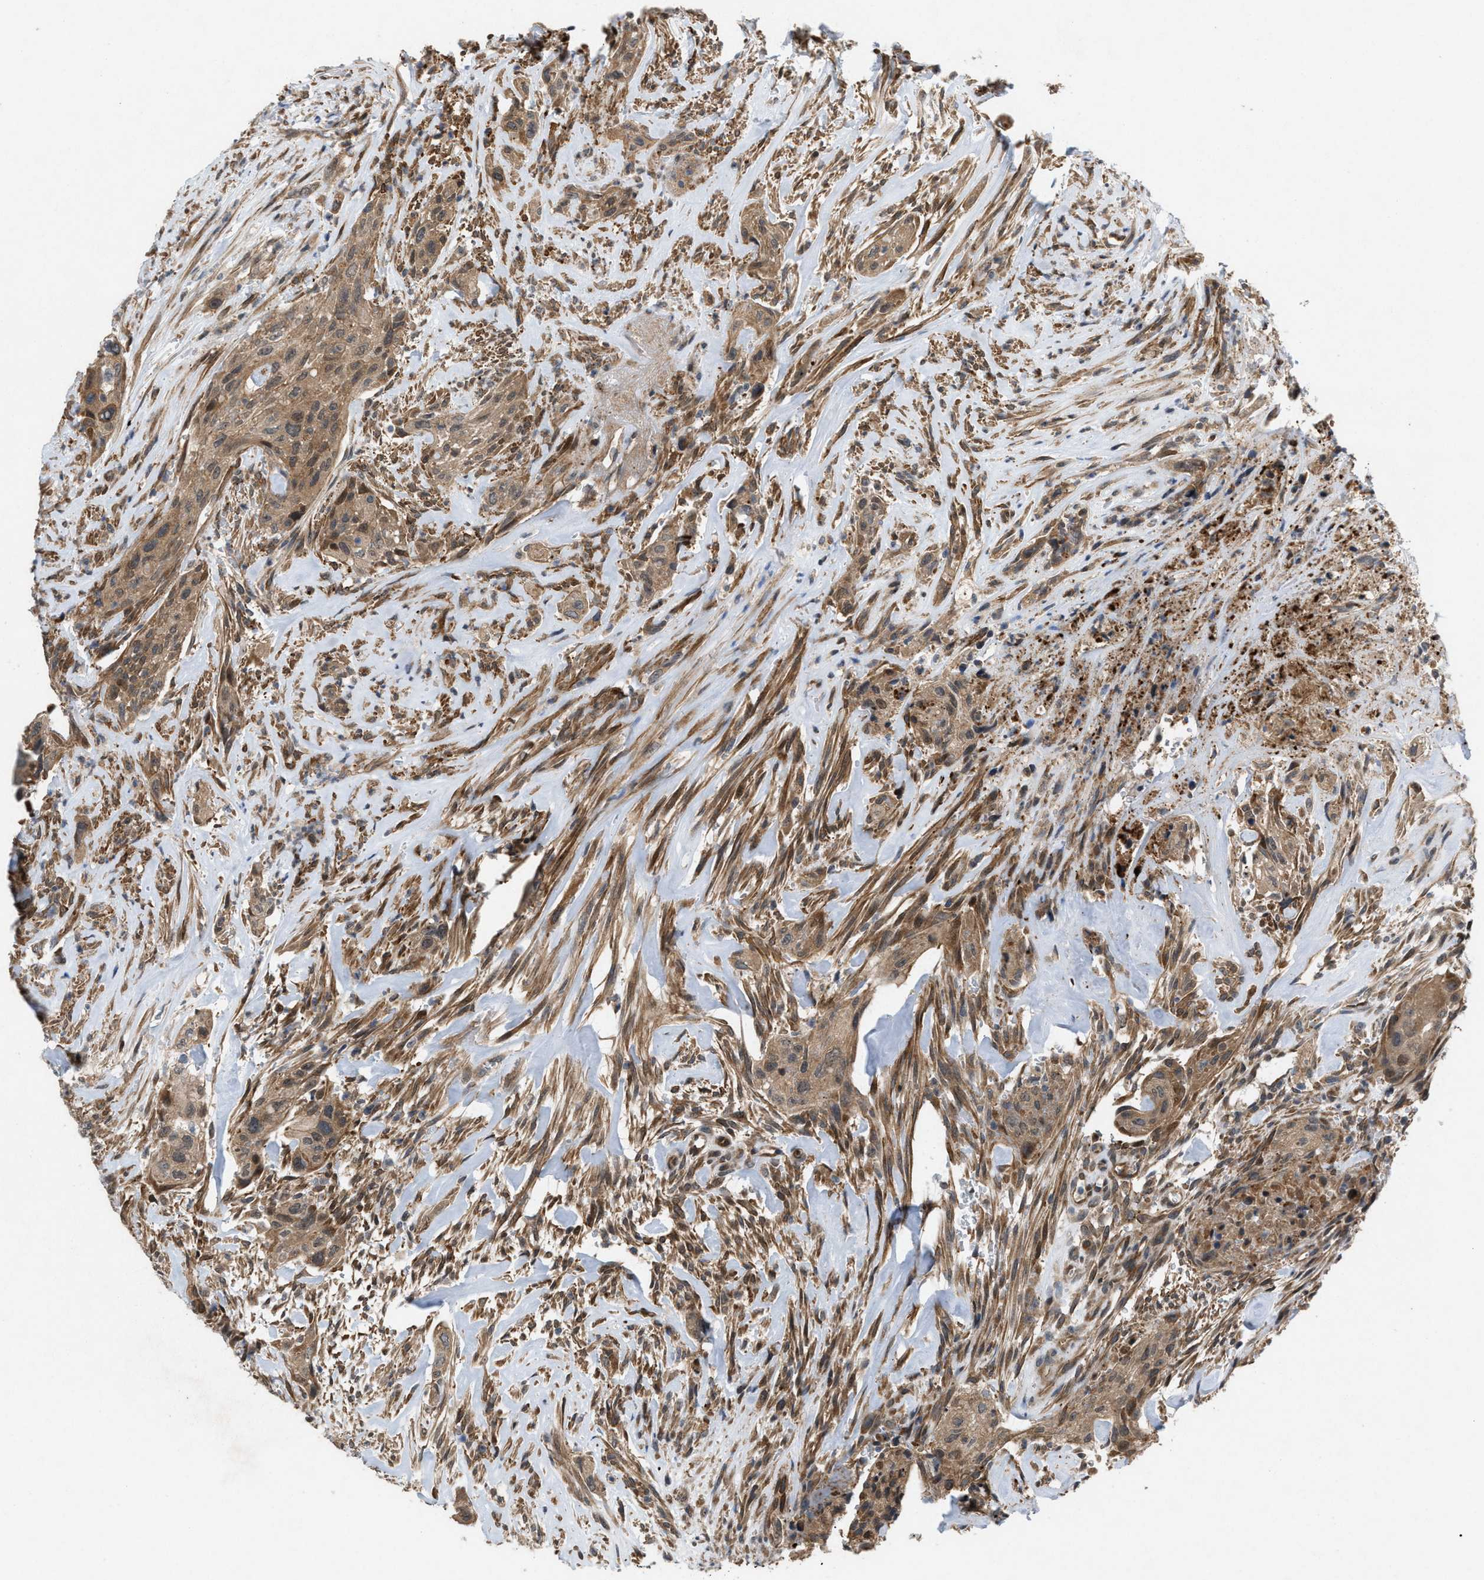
{"staining": {"intensity": "moderate", "quantity": ">75%", "location": "cytoplasmic/membranous,nuclear"}, "tissue": "urothelial cancer", "cell_type": "Tumor cells", "image_type": "cancer", "snomed": [{"axis": "morphology", "description": "Urothelial carcinoma, Low grade"}, {"axis": "morphology", "description": "Urothelial carcinoma, High grade"}, {"axis": "topography", "description": "Urinary bladder"}], "caption": "Urothelial cancer stained with immunohistochemistry reveals moderate cytoplasmic/membranous and nuclear expression in about >75% of tumor cells.", "gene": "MFSD6", "patient": {"sex": "male", "age": 35}}